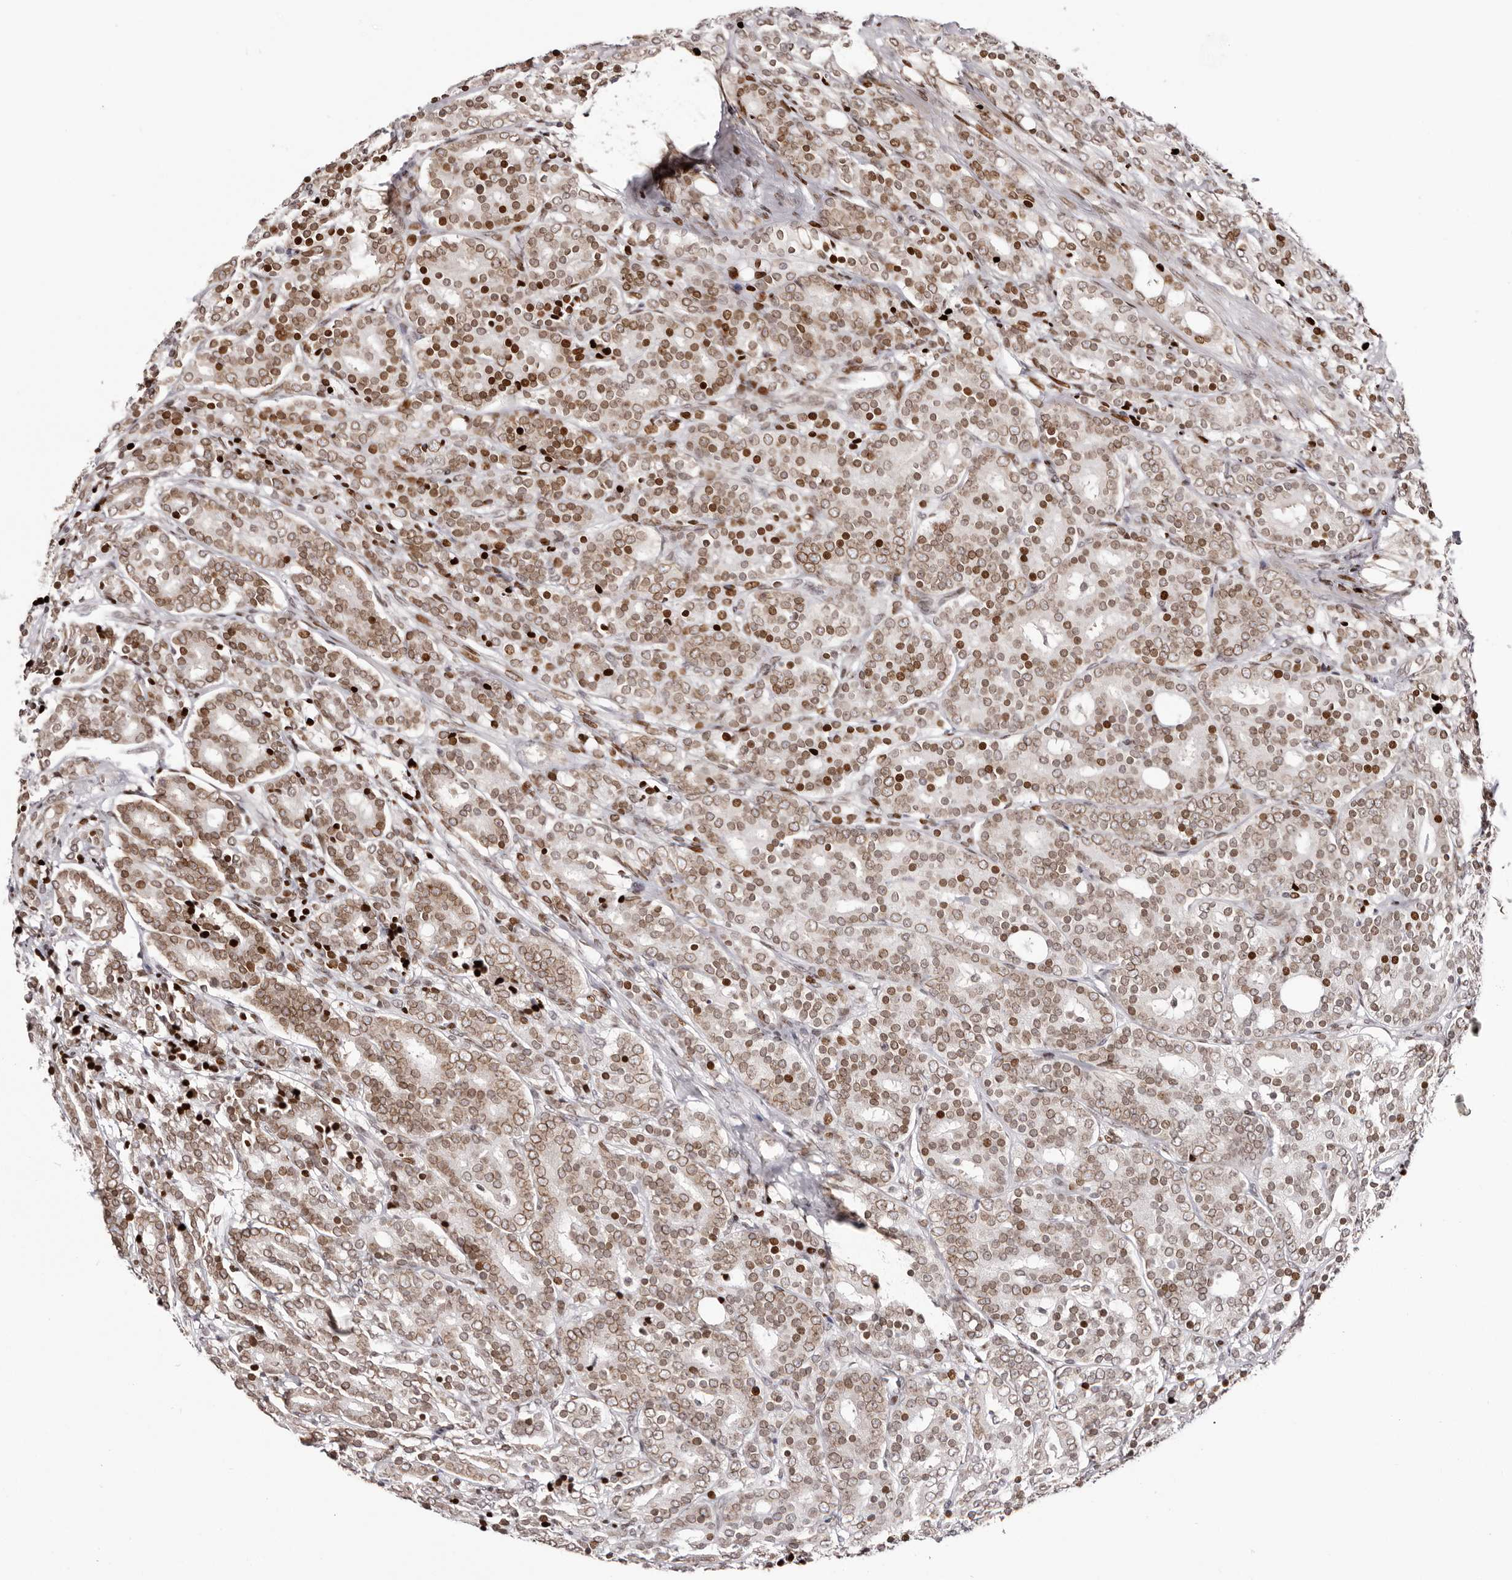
{"staining": {"intensity": "moderate", "quantity": ">75%", "location": "cytoplasmic/membranous,nuclear"}, "tissue": "prostate cancer", "cell_type": "Tumor cells", "image_type": "cancer", "snomed": [{"axis": "morphology", "description": "Adenocarcinoma, High grade"}, {"axis": "topography", "description": "Prostate"}], "caption": "Immunohistochemical staining of prostate cancer (high-grade adenocarcinoma) reveals medium levels of moderate cytoplasmic/membranous and nuclear staining in approximately >75% of tumor cells. Using DAB (brown) and hematoxylin (blue) stains, captured at high magnification using brightfield microscopy.", "gene": "NUP153", "patient": {"sex": "male", "age": 62}}